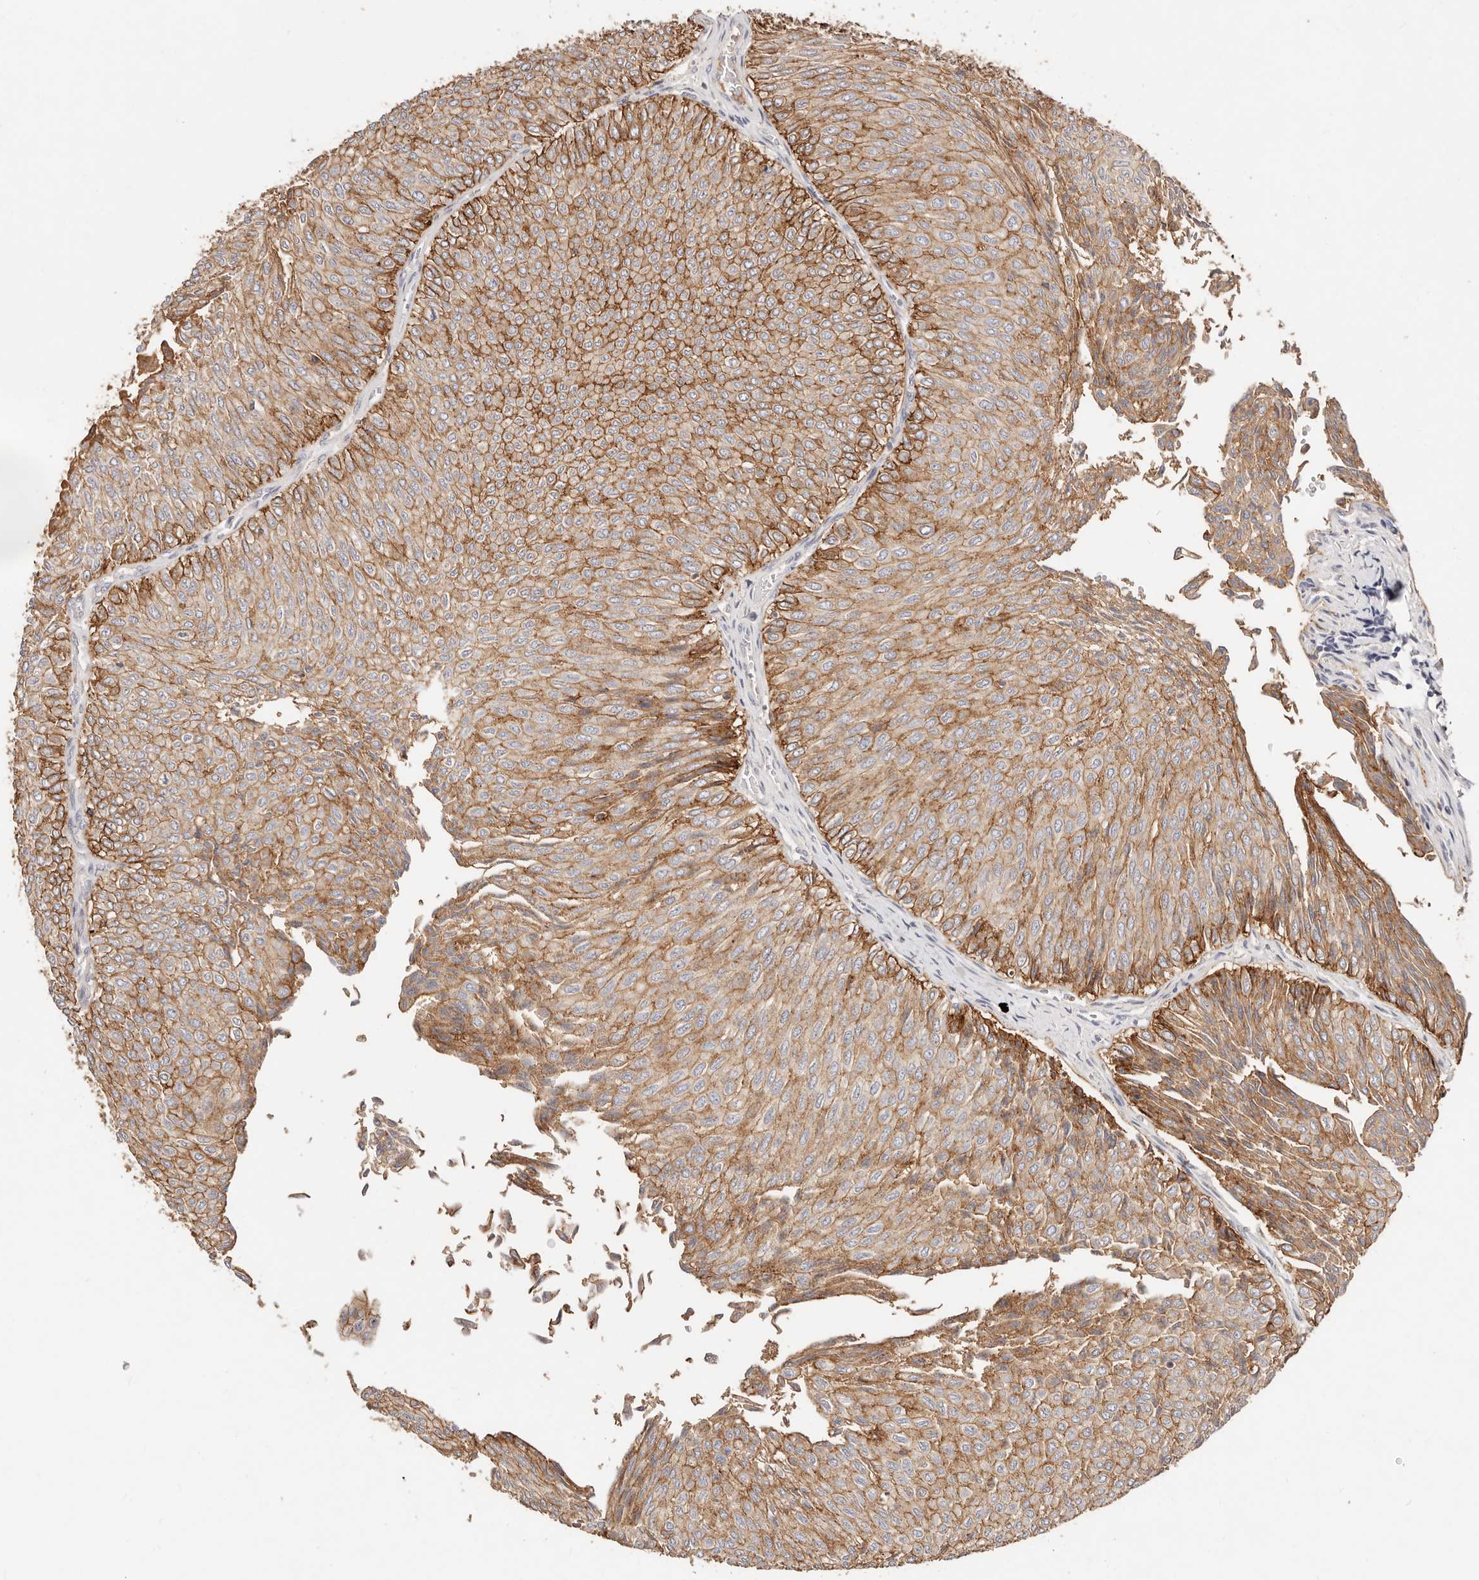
{"staining": {"intensity": "moderate", "quantity": ">75%", "location": "cytoplasmic/membranous"}, "tissue": "urothelial cancer", "cell_type": "Tumor cells", "image_type": "cancer", "snomed": [{"axis": "morphology", "description": "Urothelial carcinoma, Low grade"}, {"axis": "topography", "description": "Urinary bladder"}], "caption": "Urothelial carcinoma (low-grade) stained for a protein displays moderate cytoplasmic/membranous positivity in tumor cells.", "gene": "CXADR", "patient": {"sex": "male", "age": 78}}